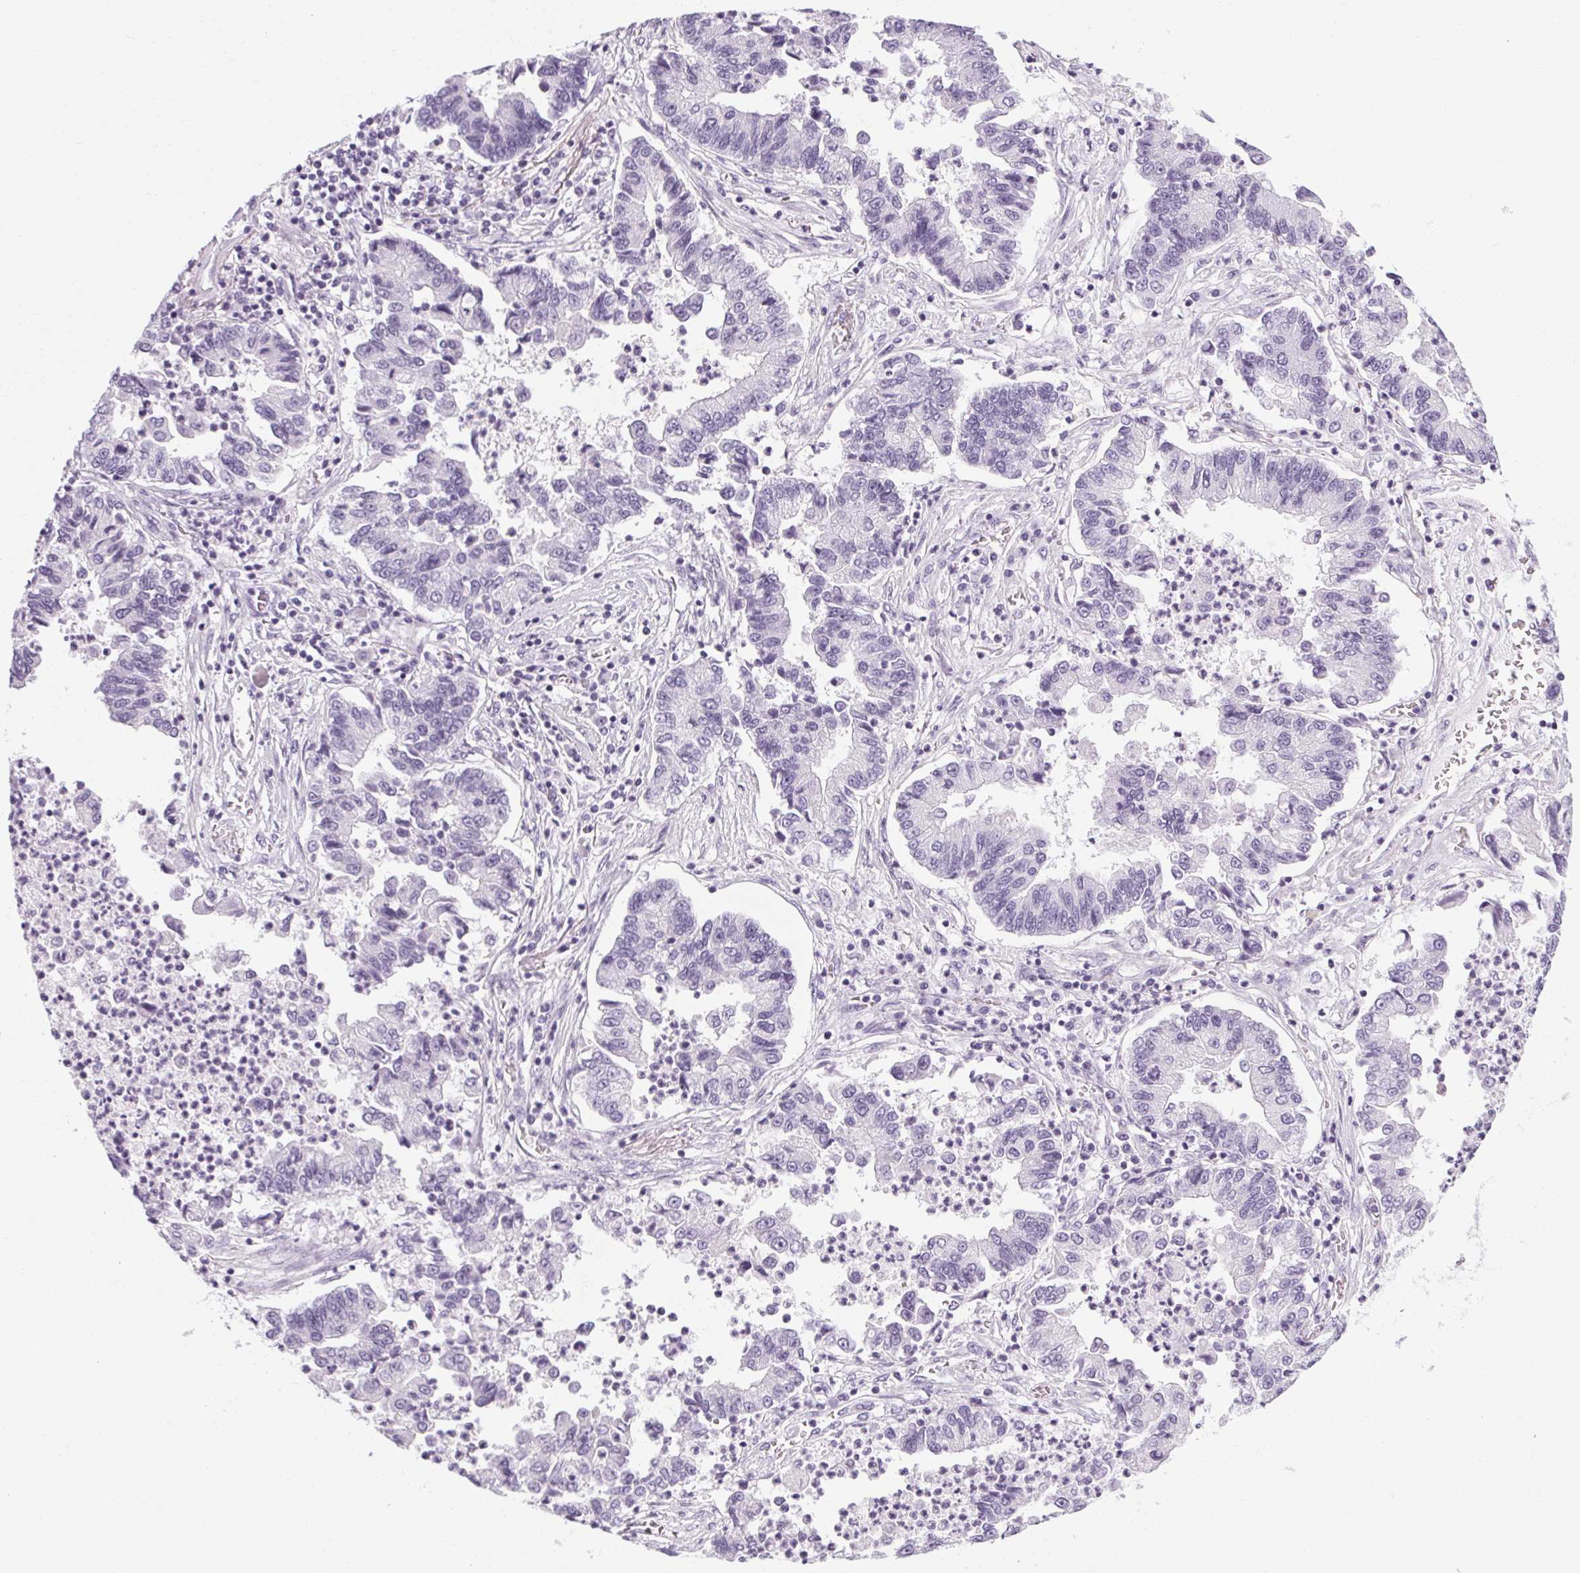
{"staining": {"intensity": "negative", "quantity": "none", "location": "none"}, "tissue": "lung cancer", "cell_type": "Tumor cells", "image_type": "cancer", "snomed": [{"axis": "morphology", "description": "Adenocarcinoma, NOS"}, {"axis": "topography", "description": "Lung"}], "caption": "There is no significant positivity in tumor cells of lung cancer (adenocarcinoma).", "gene": "POMC", "patient": {"sex": "female", "age": 57}}